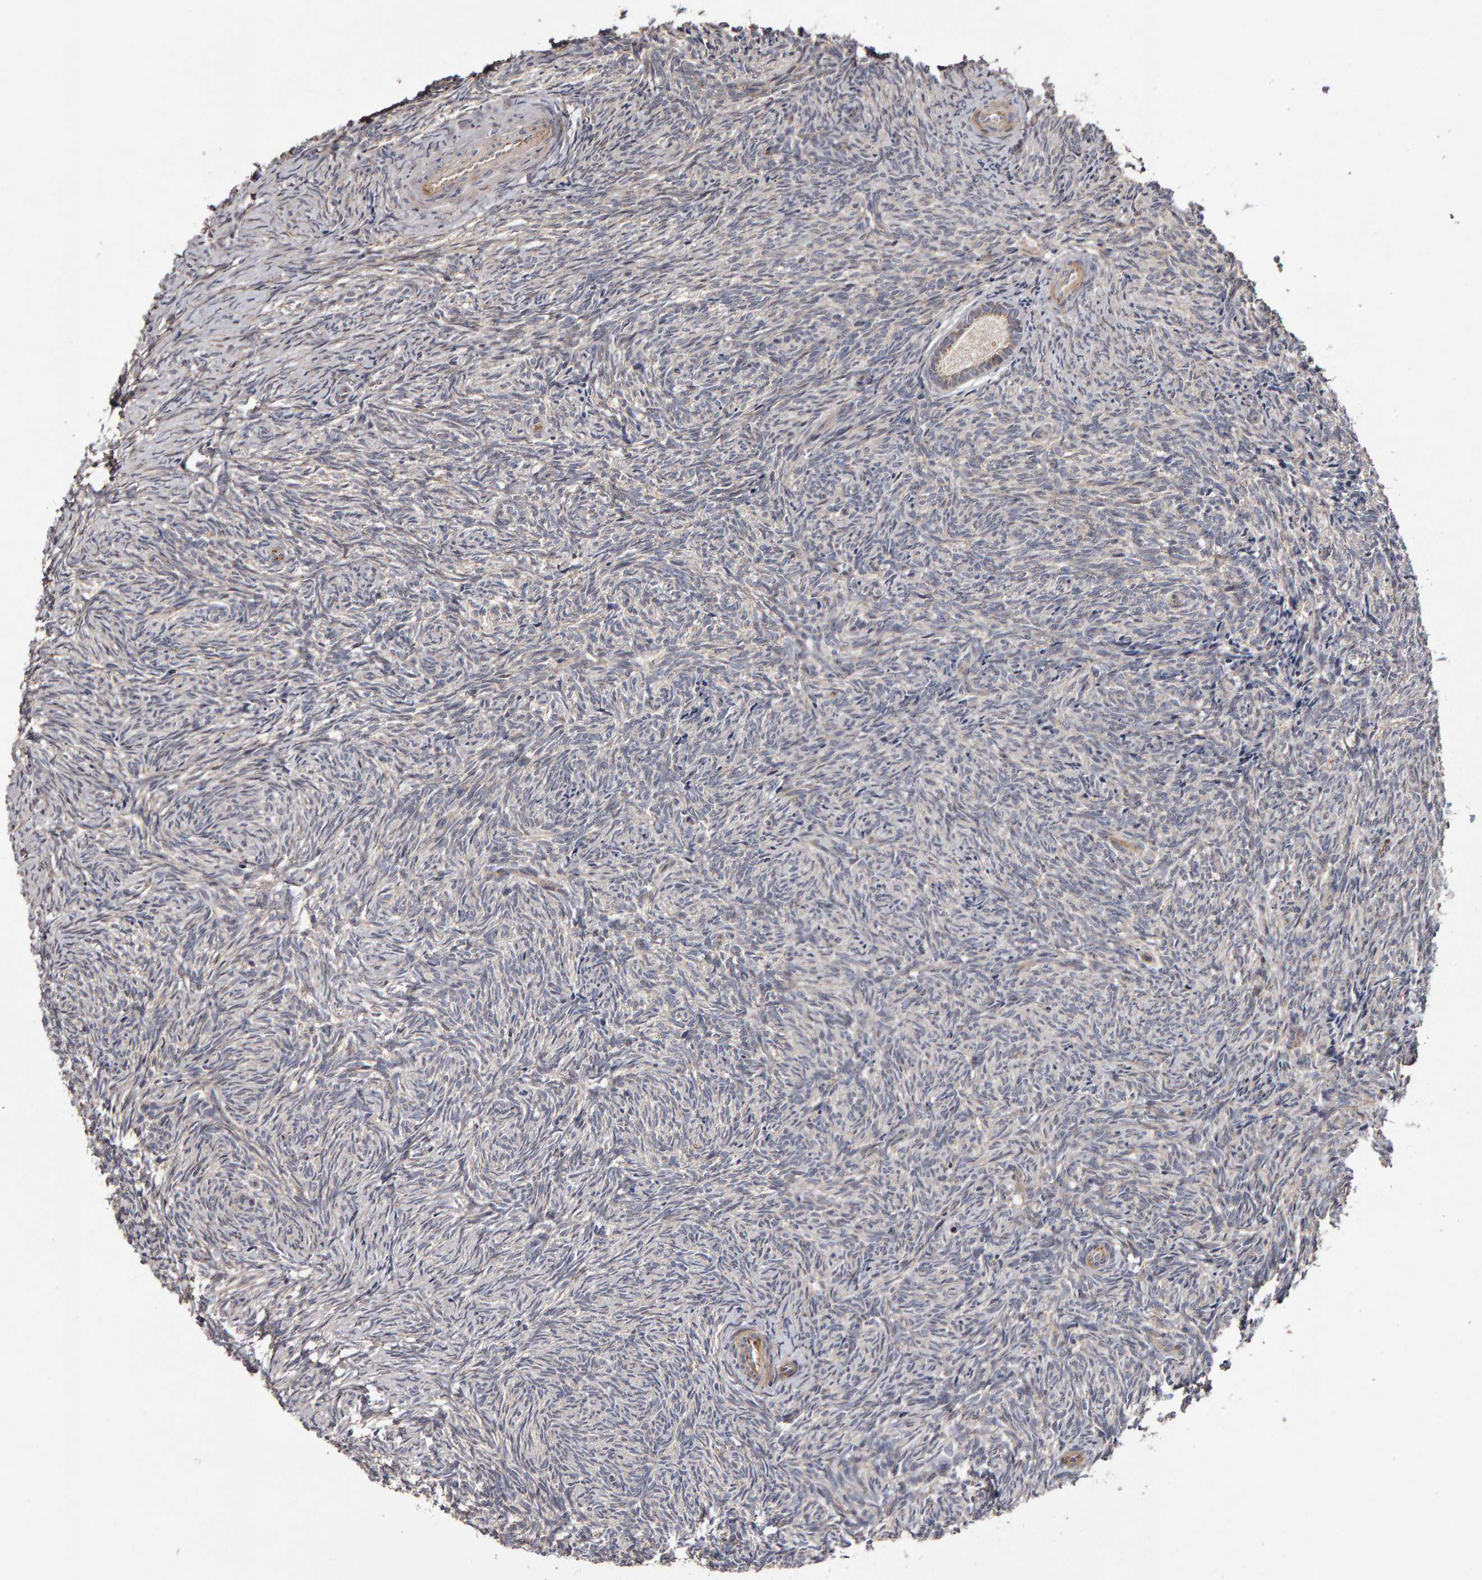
{"staining": {"intensity": "weak", "quantity": ">75%", "location": "cytoplasmic/membranous"}, "tissue": "ovary", "cell_type": "Follicle cells", "image_type": "normal", "snomed": [{"axis": "morphology", "description": "Normal tissue, NOS"}, {"axis": "topography", "description": "Ovary"}], "caption": "Immunohistochemical staining of unremarkable human ovary reveals low levels of weak cytoplasmic/membranous expression in approximately >75% of follicle cells.", "gene": "CANT1", "patient": {"sex": "female", "age": 41}}